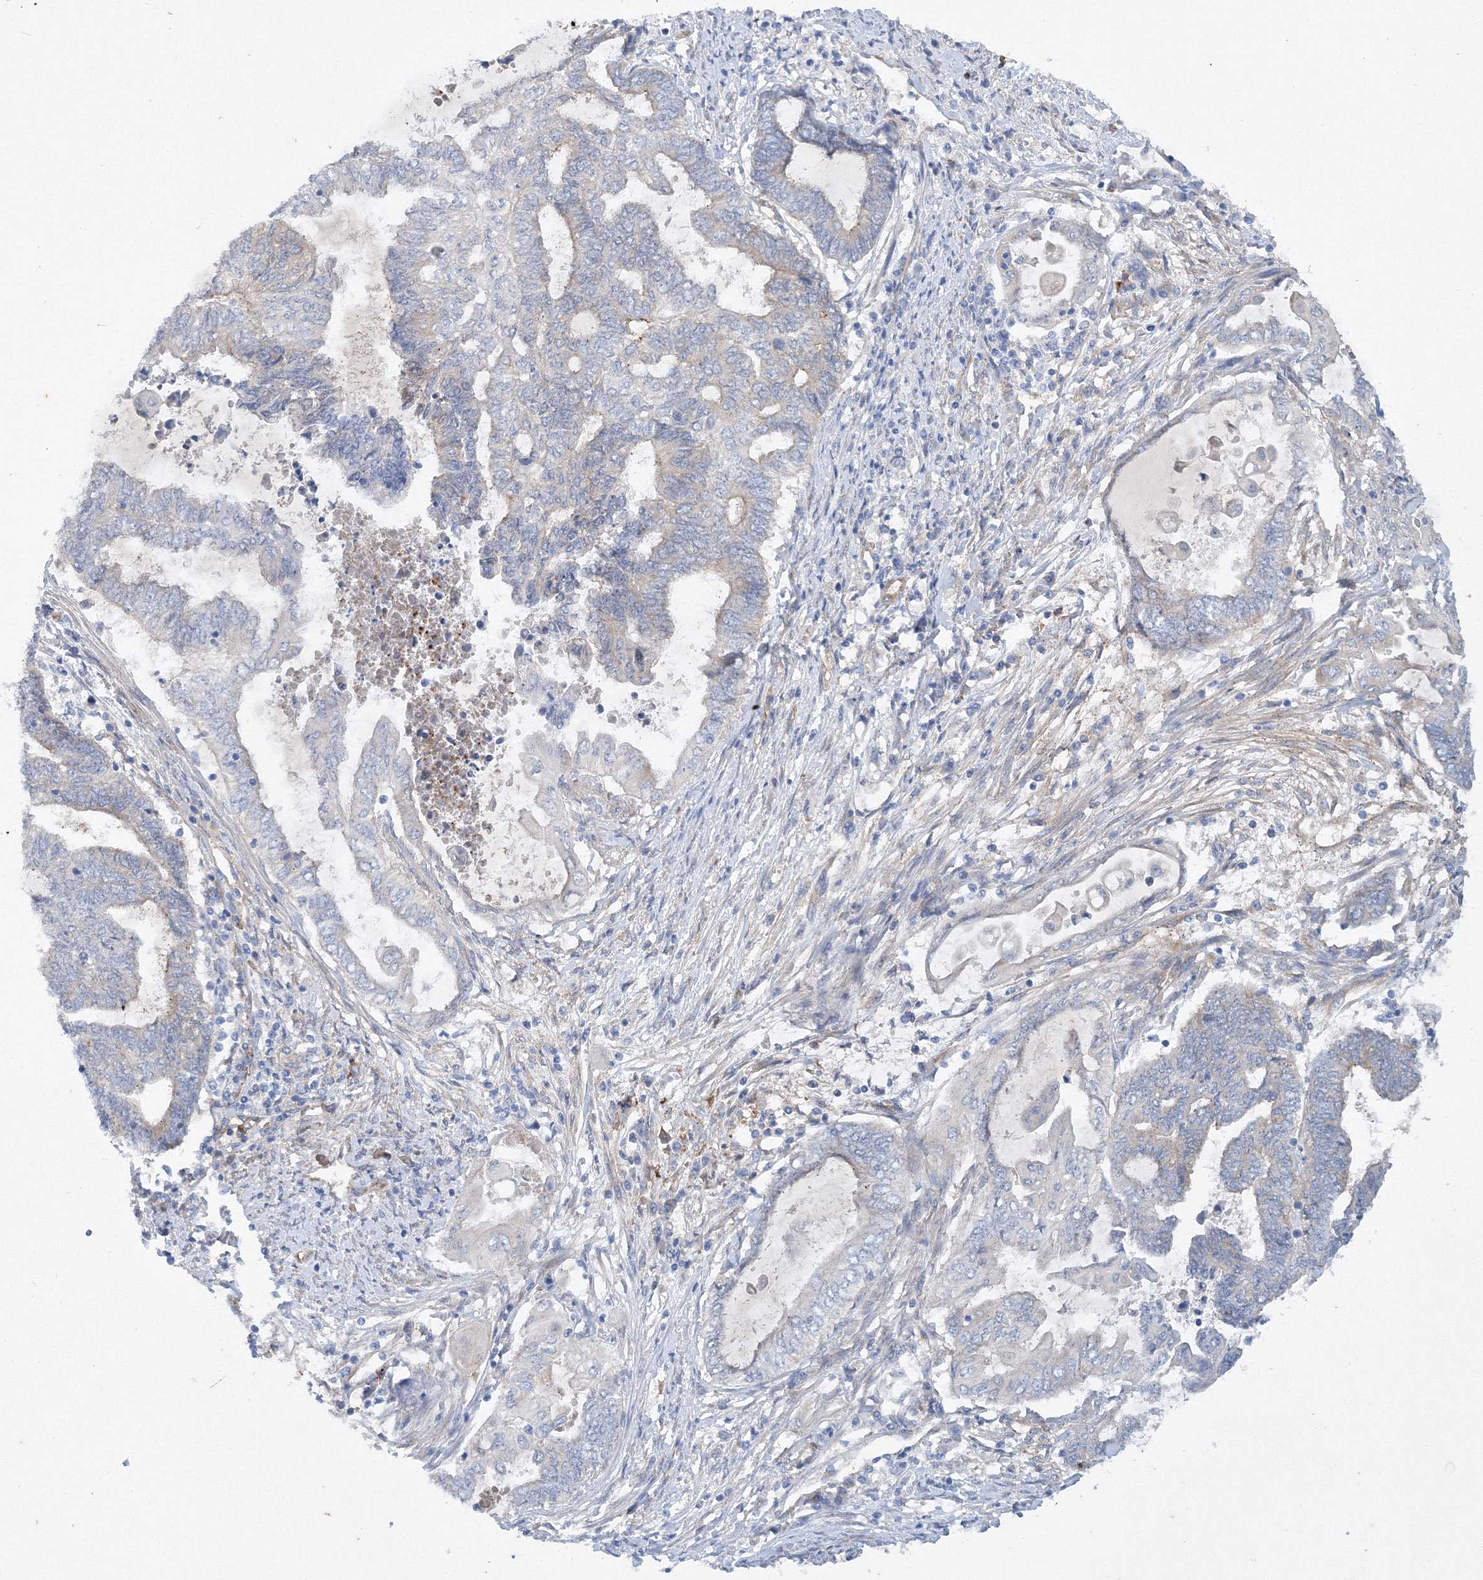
{"staining": {"intensity": "negative", "quantity": "none", "location": "none"}, "tissue": "endometrial cancer", "cell_type": "Tumor cells", "image_type": "cancer", "snomed": [{"axis": "morphology", "description": "Adenocarcinoma, NOS"}, {"axis": "topography", "description": "Uterus"}, {"axis": "topography", "description": "Endometrium"}], "caption": "High magnification brightfield microscopy of endometrial adenocarcinoma stained with DAB (3,3'-diaminobenzidine) (brown) and counterstained with hematoxylin (blue): tumor cells show no significant expression. (DAB immunohistochemistry, high magnification).", "gene": "TANC1", "patient": {"sex": "female", "age": 70}}